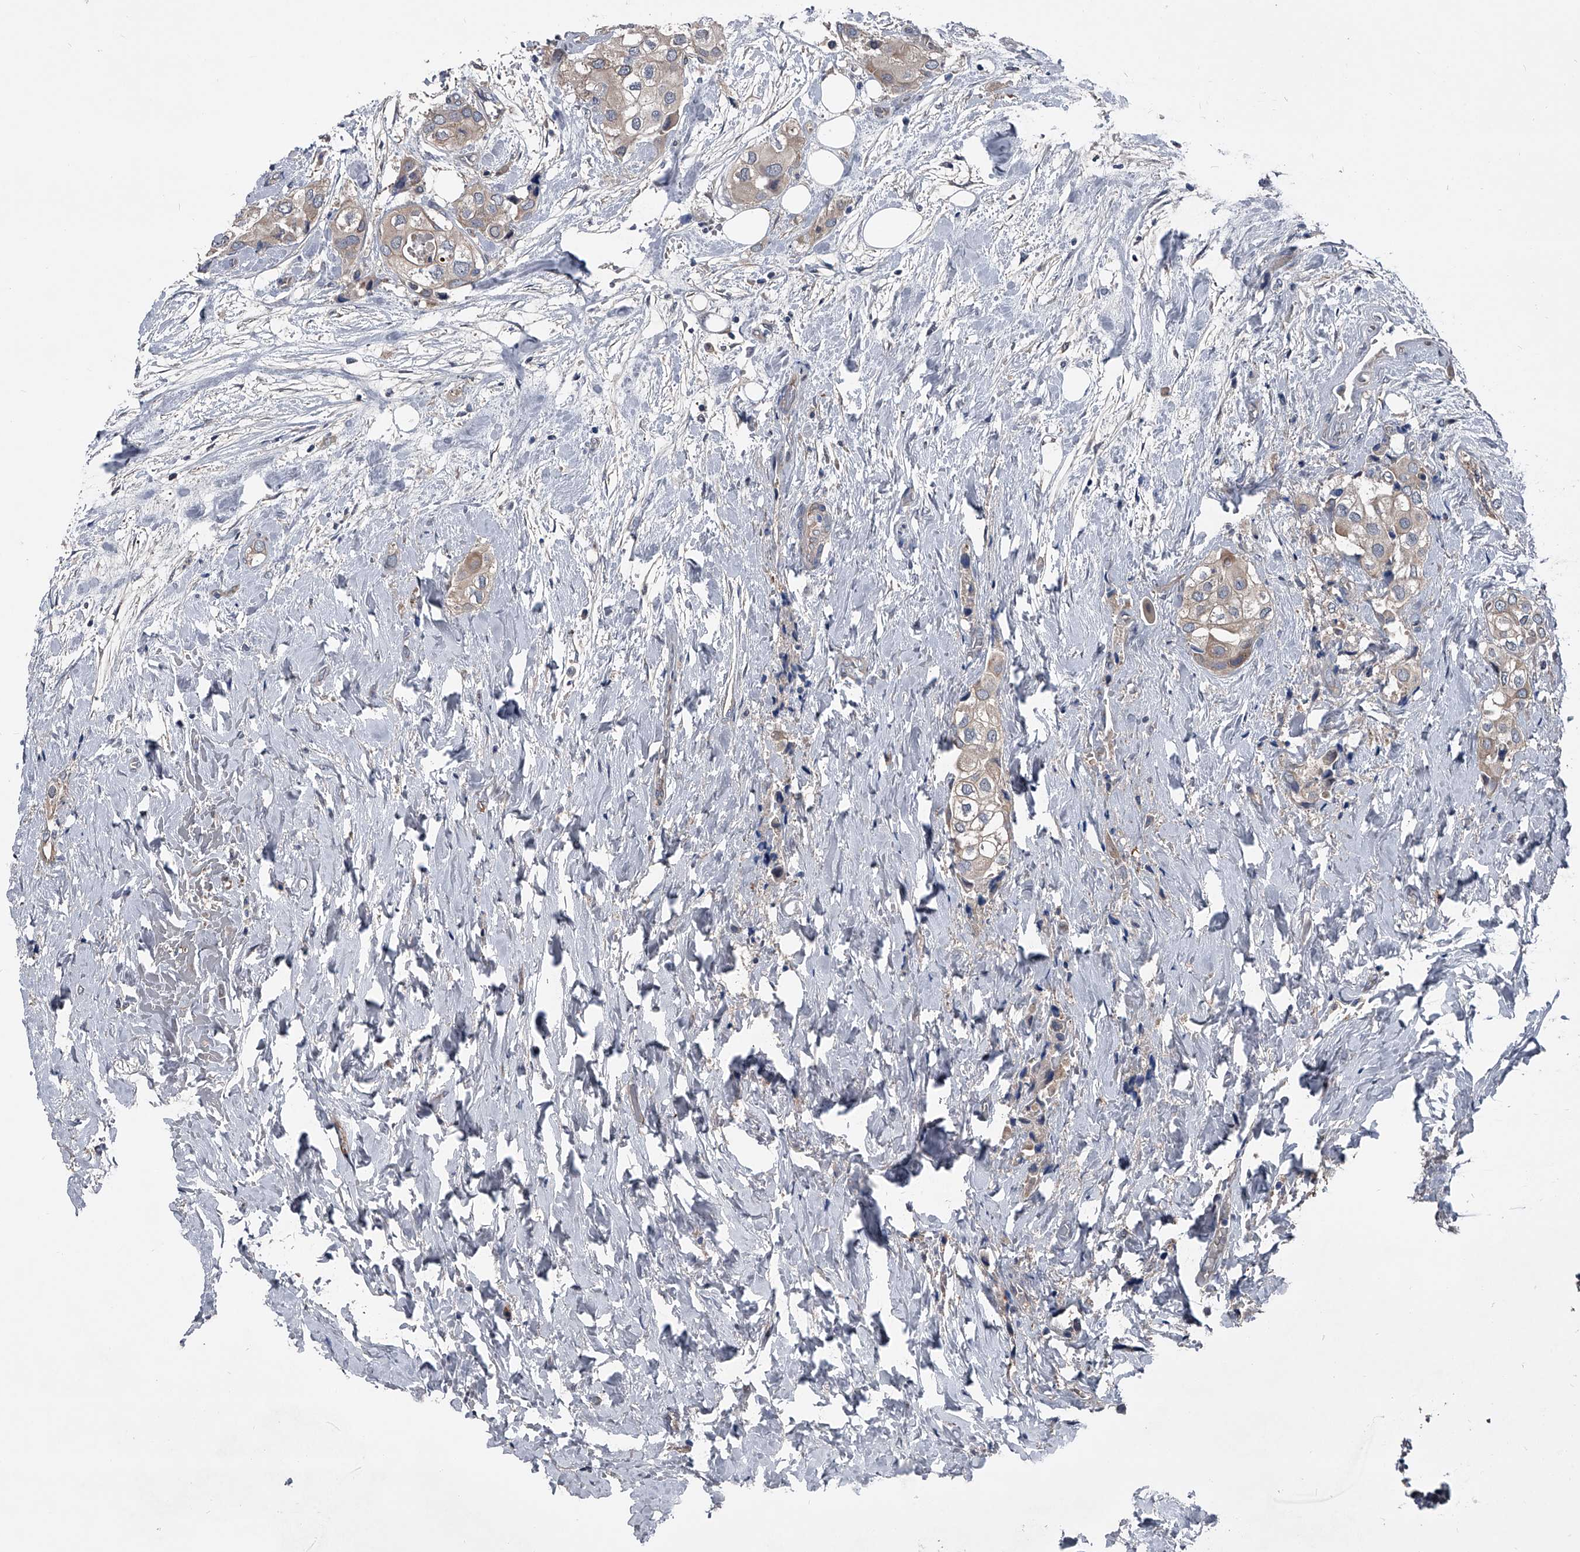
{"staining": {"intensity": "negative", "quantity": "none", "location": "none"}, "tissue": "urothelial cancer", "cell_type": "Tumor cells", "image_type": "cancer", "snomed": [{"axis": "morphology", "description": "Urothelial carcinoma, High grade"}, {"axis": "topography", "description": "Urinary bladder"}], "caption": "An immunohistochemistry (IHC) photomicrograph of urothelial cancer is shown. There is no staining in tumor cells of urothelial cancer.", "gene": "KIF13A", "patient": {"sex": "male", "age": 64}}